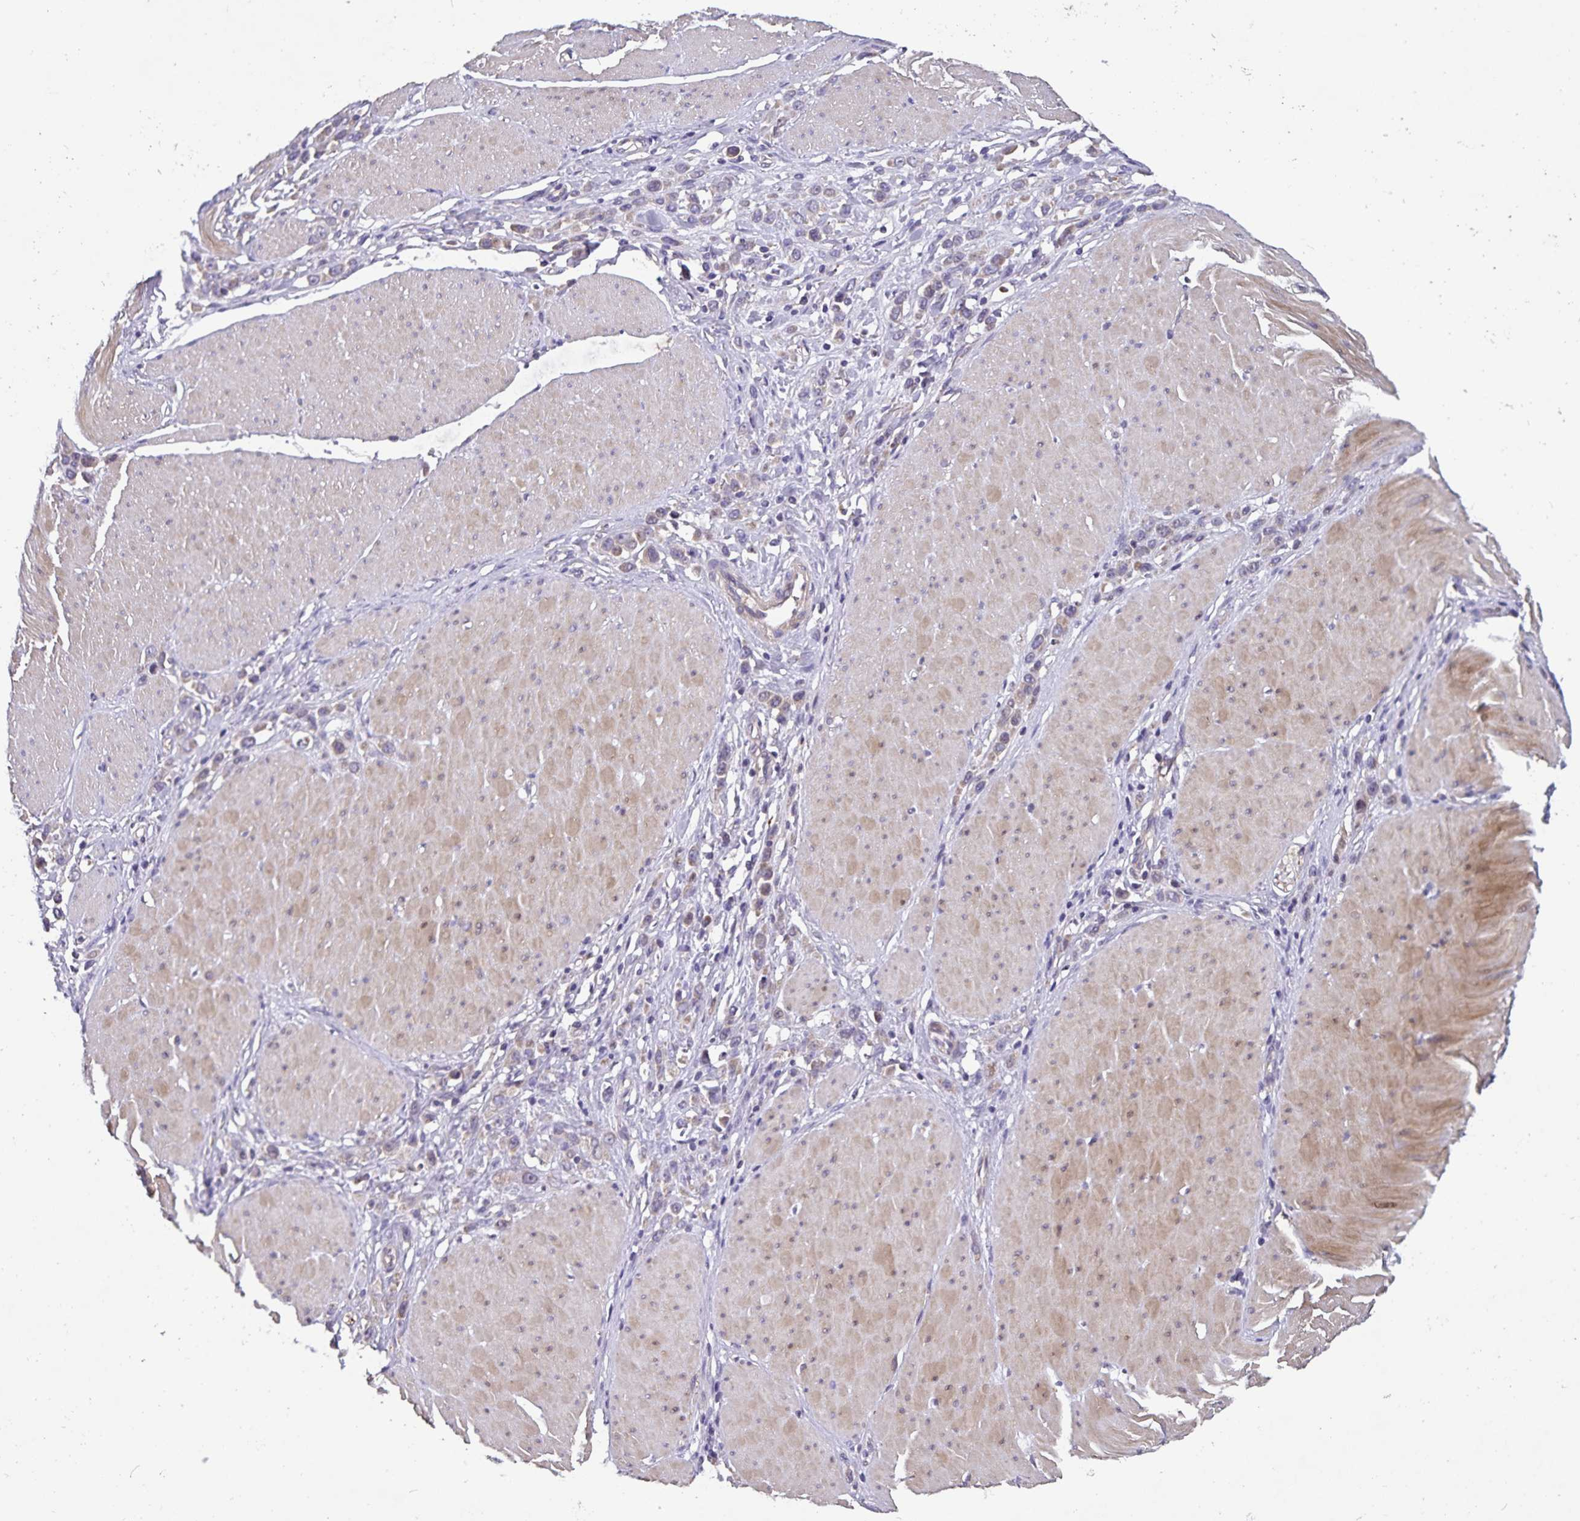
{"staining": {"intensity": "weak", "quantity": "<25%", "location": "cytoplasmic/membranous"}, "tissue": "stomach cancer", "cell_type": "Tumor cells", "image_type": "cancer", "snomed": [{"axis": "morphology", "description": "Adenocarcinoma, NOS"}, {"axis": "topography", "description": "Stomach"}], "caption": "High magnification brightfield microscopy of stomach cancer stained with DAB (brown) and counterstained with hematoxylin (blue): tumor cells show no significant positivity. The staining is performed using DAB brown chromogen with nuclei counter-stained in using hematoxylin.", "gene": "FBXL16", "patient": {"sex": "male", "age": 47}}